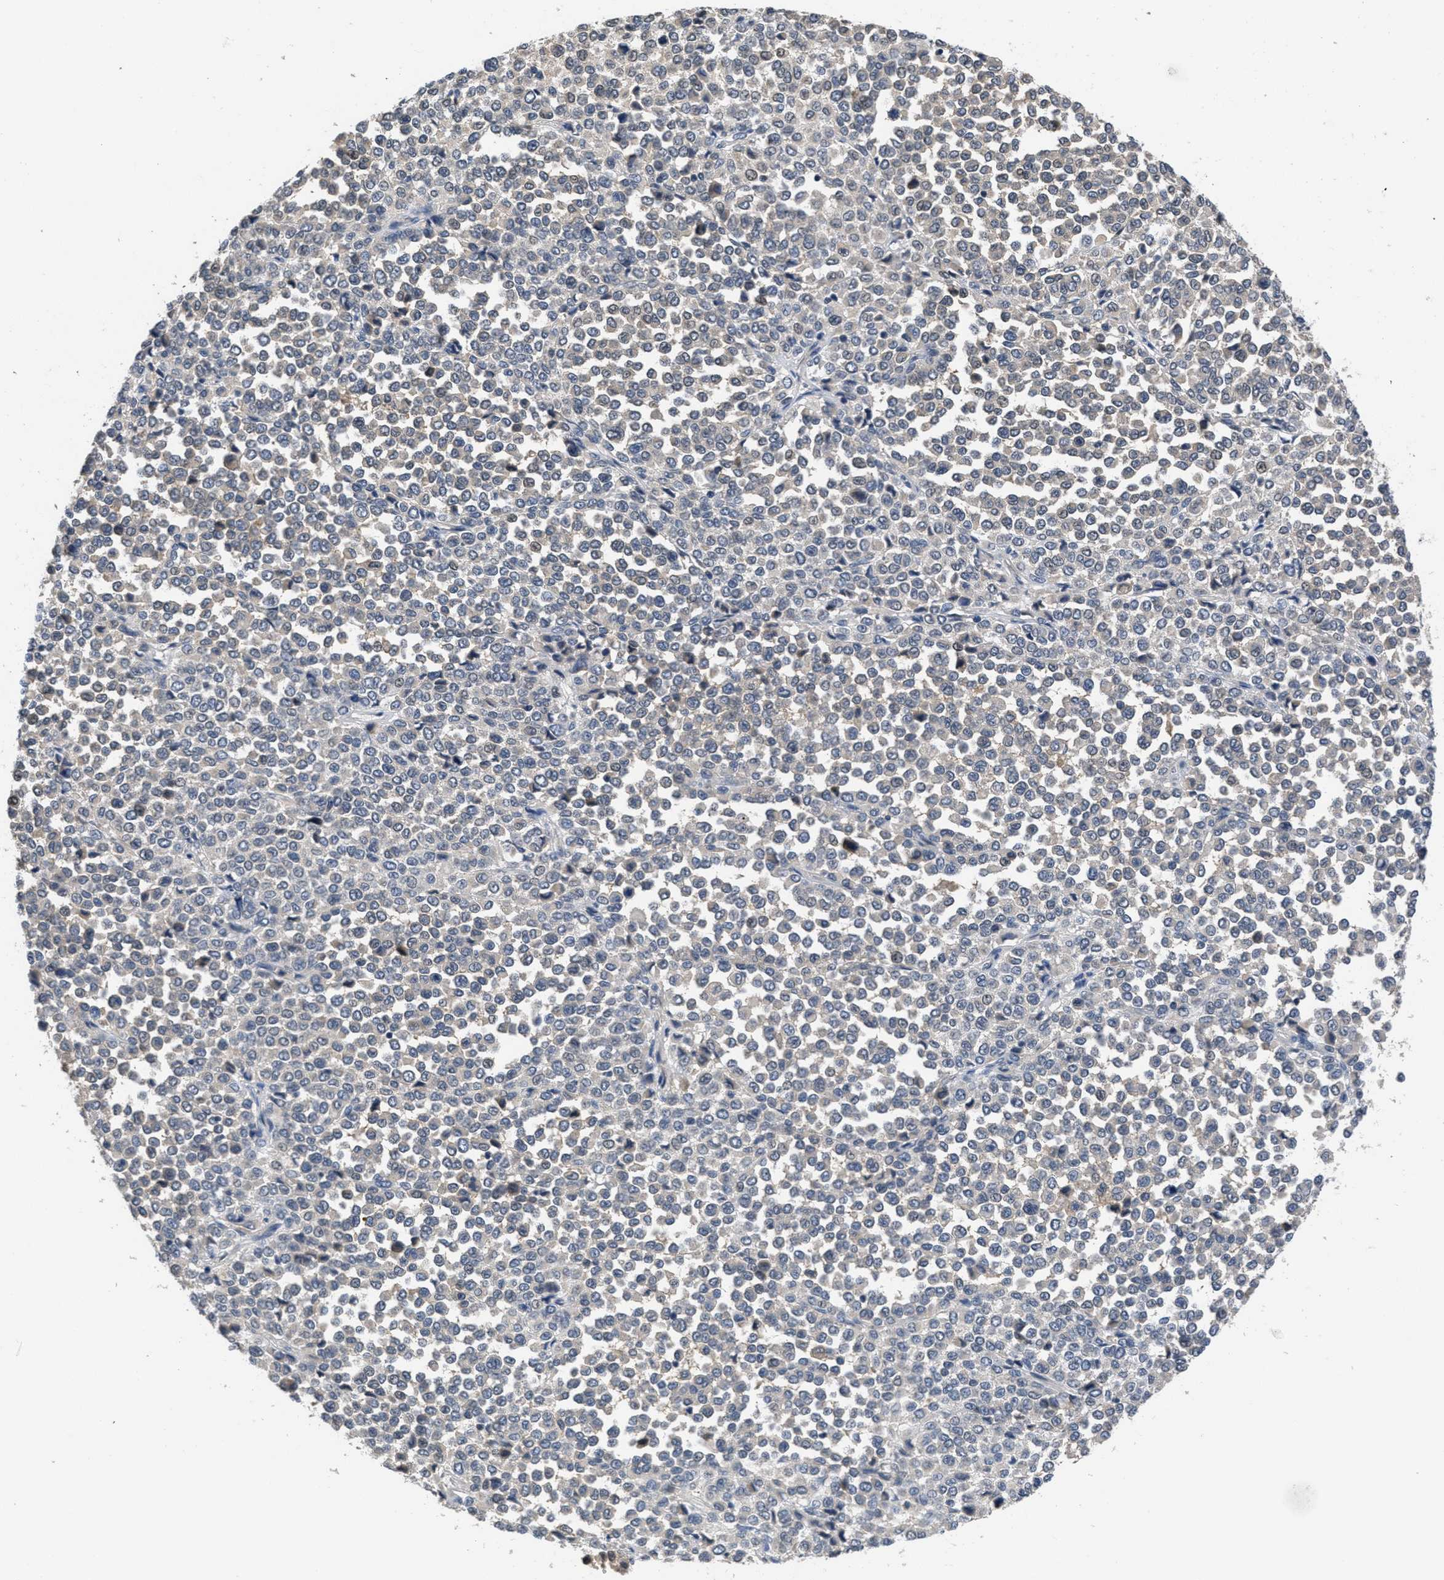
{"staining": {"intensity": "negative", "quantity": "none", "location": "none"}, "tissue": "melanoma", "cell_type": "Tumor cells", "image_type": "cancer", "snomed": [{"axis": "morphology", "description": "Malignant melanoma, Metastatic site"}, {"axis": "topography", "description": "Pancreas"}], "caption": "A histopathology image of human melanoma is negative for staining in tumor cells.", "gene": "ANGPT1", "patient": {"sex": "female", "age": 30}}